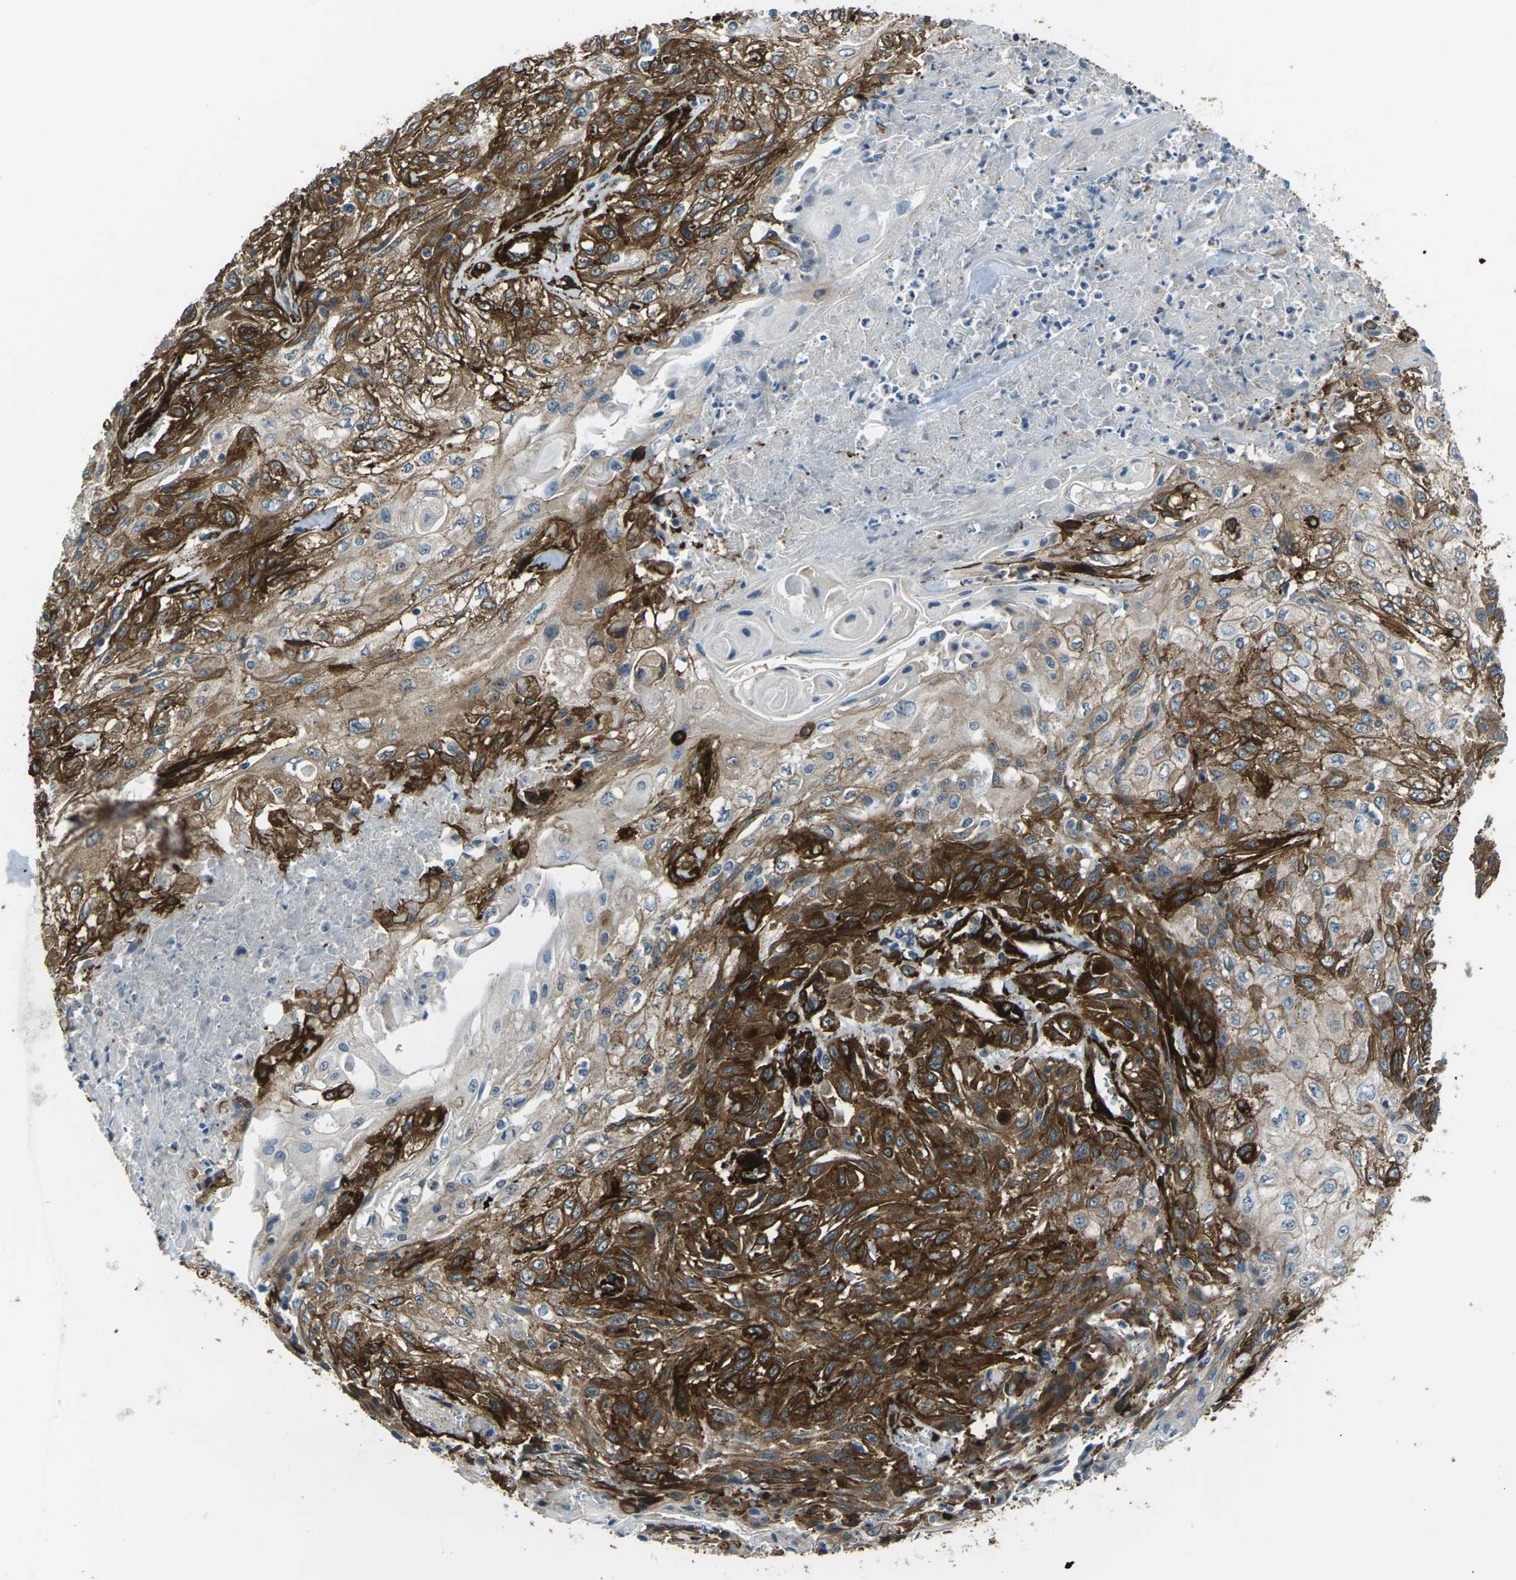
{"staining": {"intensity": "strong", "quantity": ">75%", "location": "cytoplasmic/membranous"}, "tissue": "skin cancer", "cell_type": "Tumor cells", "image_type": "cancer", "snomed": [{"axis": "morphology", "description": "Squamous cell carcinoma, NOS"}, {"axis": "topography", "description": "Skin"}], "caption": "Immunohistochemistry (IHC) staining of squamous cell carcinoma (skin), which exhibits high levels of strong cytoplasmic/membranous staining in approximately >75% of tumor cells indicating strong cytoplasmic/membranous protein positivity. The staining was performed using DAB (brown) for protein detection and nuclei were counterstained in hematoxylin (blue).", "gene": "GRAMD1C", "patient": {"sex": "male", "age": 75}}